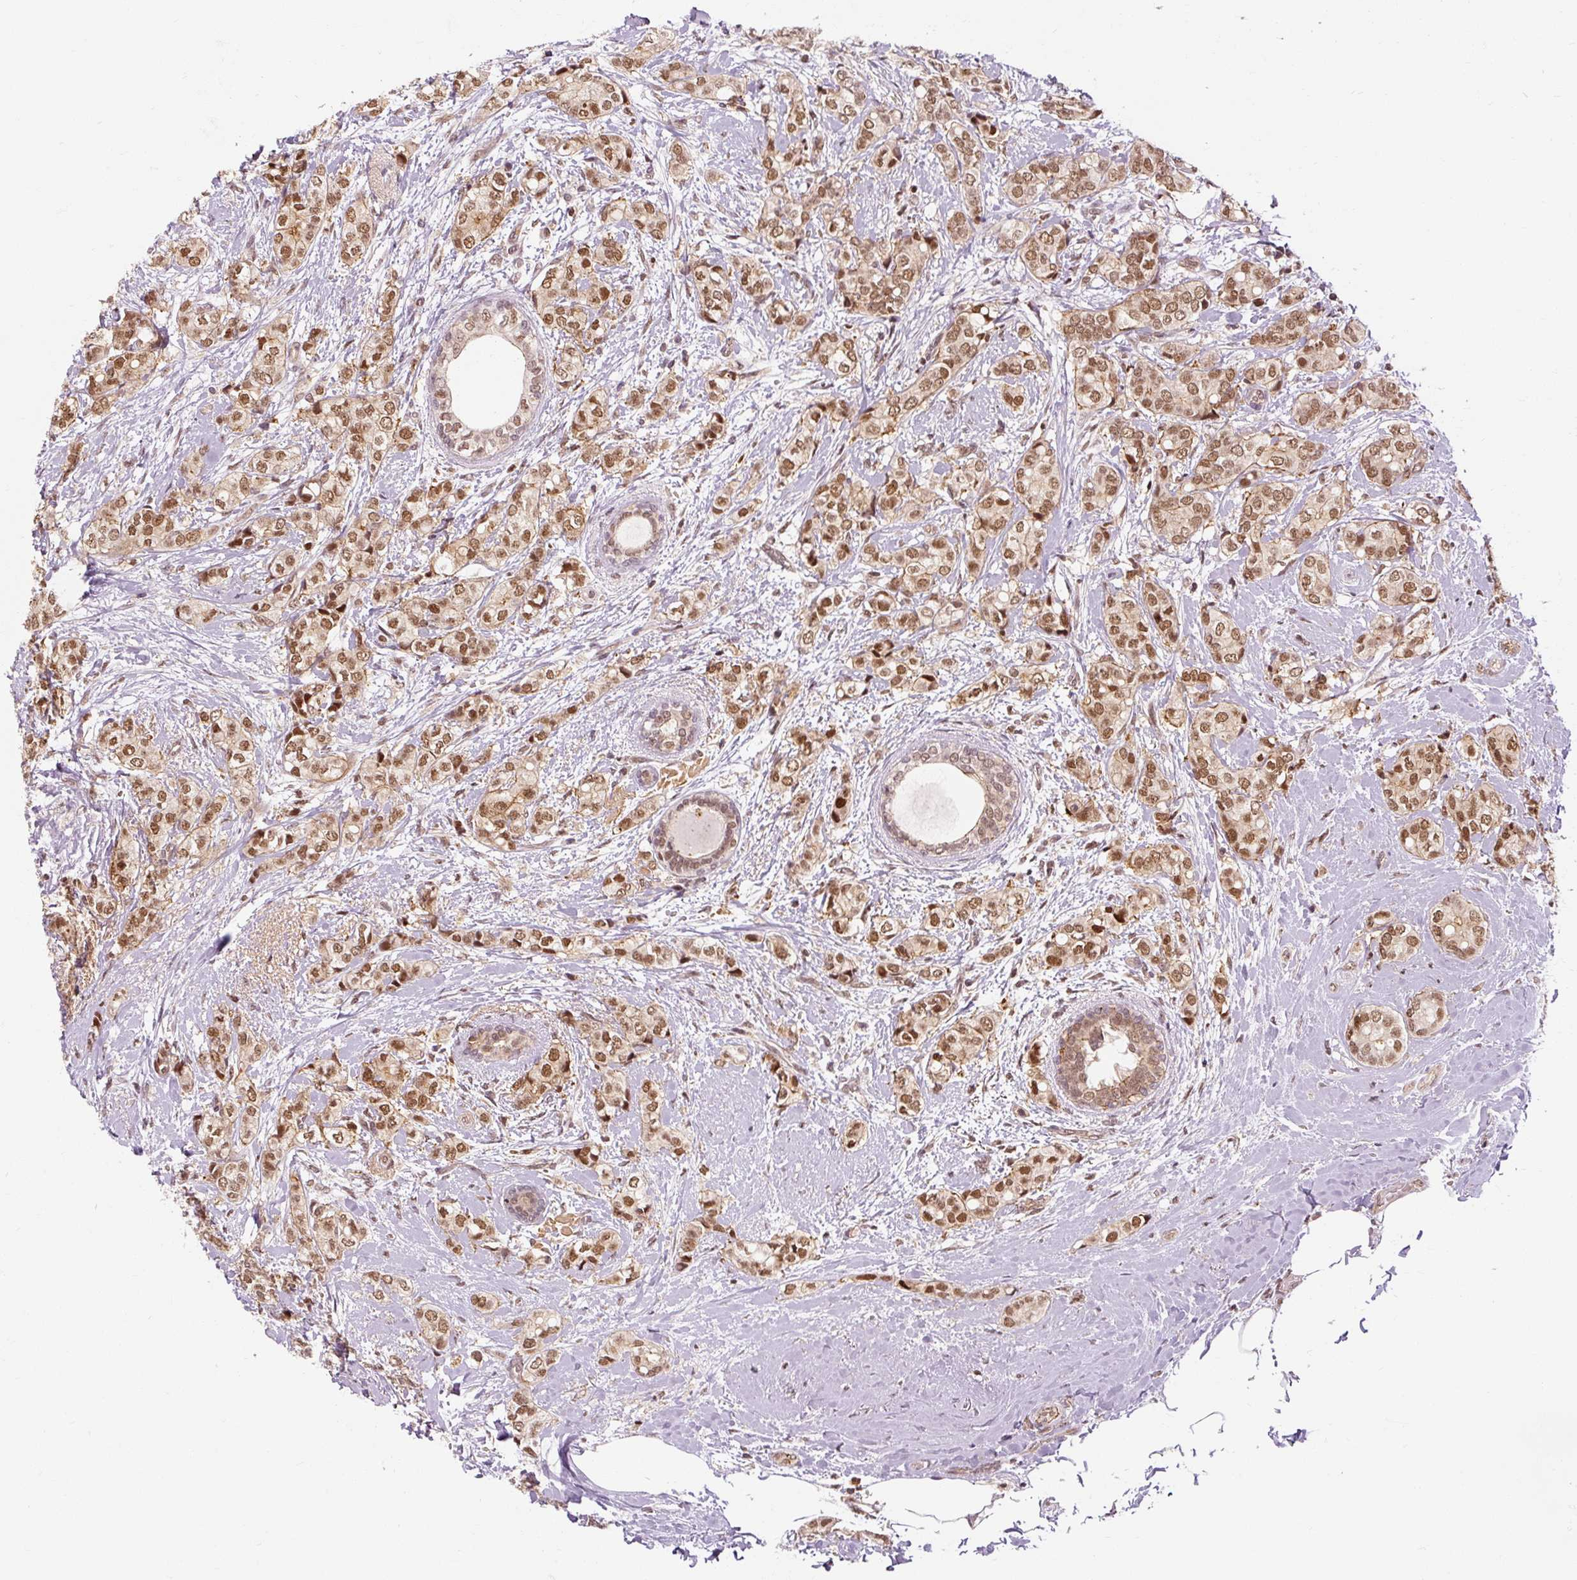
{"staining": {"intensity": "moderate", "quantity": ">75%", "location": "nuclear"}, "tissue": "breast cancer", "cell_type": "Tumor cells", "image_type": "cancer", "snomed": [{"axis": "morphology", "description": "Duct carcinoma"}, {"axis": "topography", "description": "Breast"}], "caption": "Moderate nuclear protein staining is identified in about >75% of tumor cells in breast invasive ductal carcinoma.", "gene": "CSTF1", "patient": {"sex": "female", "age": 73}}